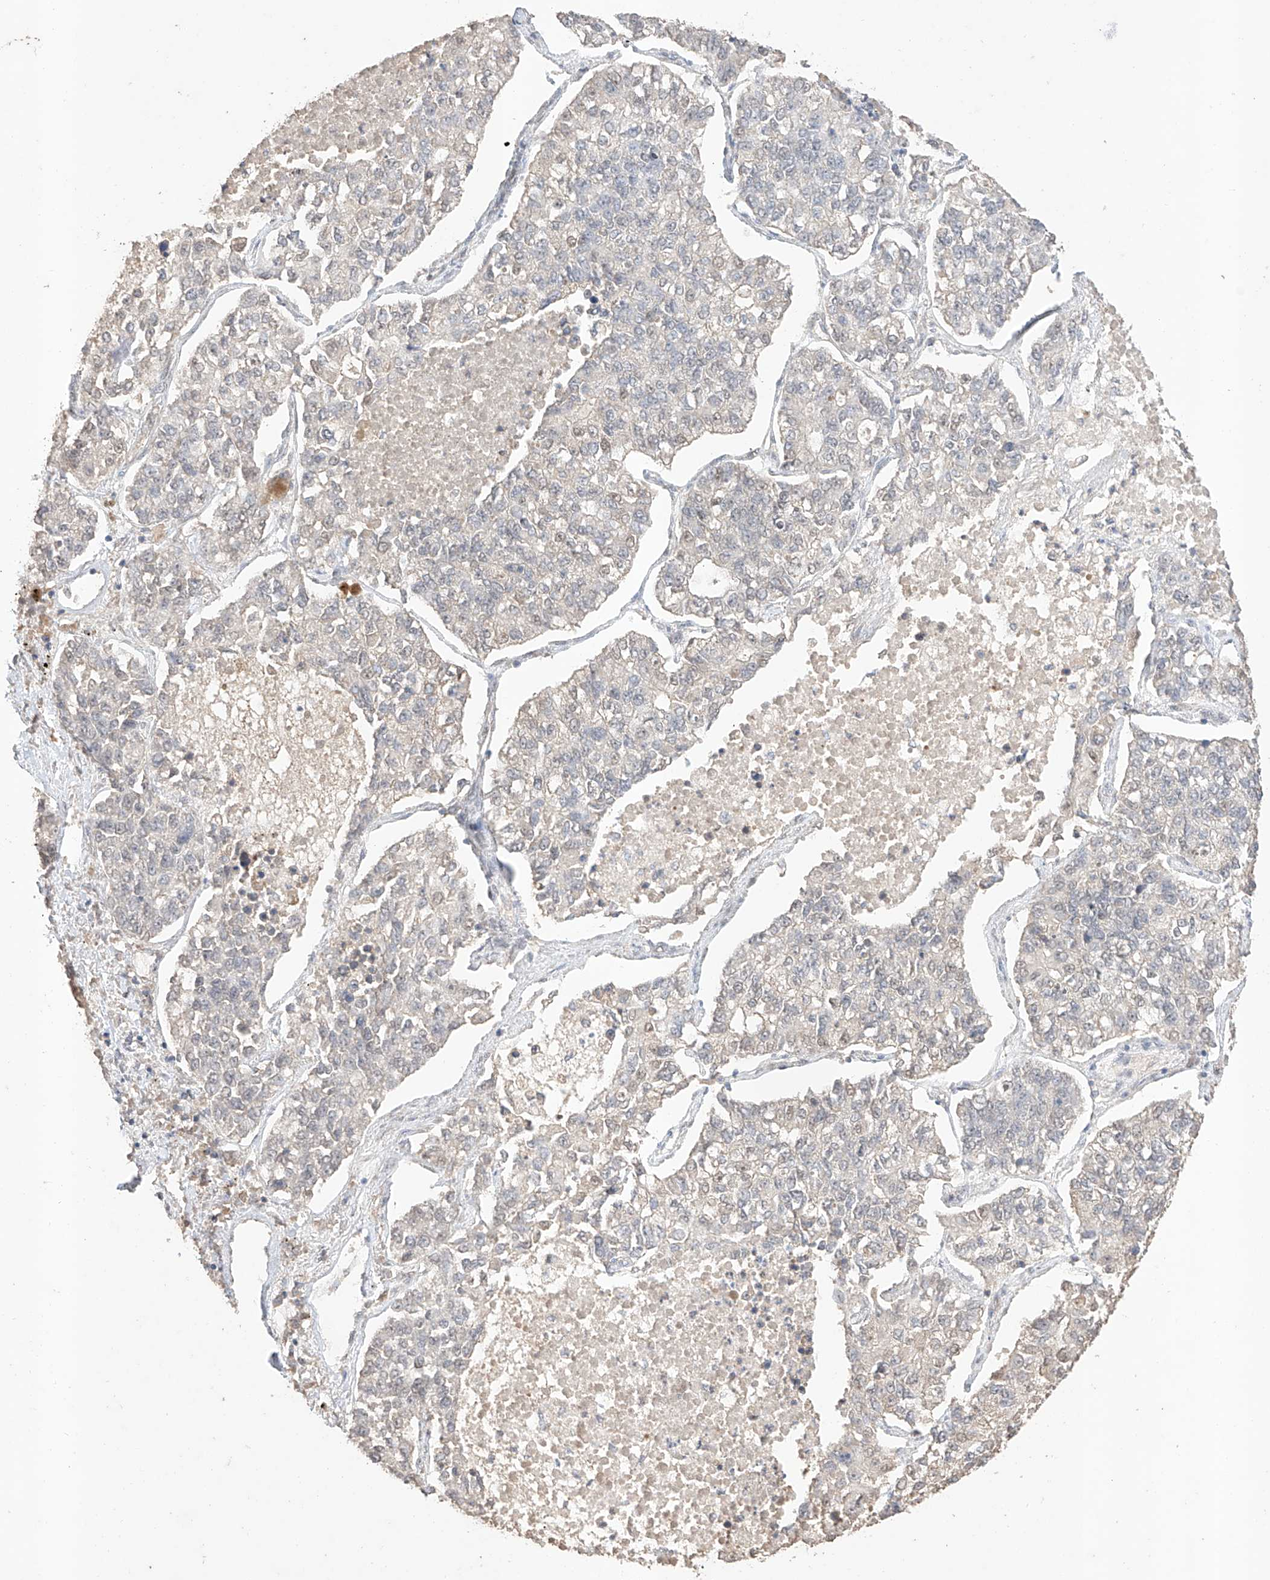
{"staining": {"intensity": "weak", "quantity": "<25%", "location": "nuclear"}, "tissue": "lung cancer", "cell_type": "Tumor cells", "image_type": "cancer", "snomed": [{"axis": "morphology", "description": "Adenocarcinoma, NOS"}, {"axis": "topography", "description": "Lung"}], "caption": "This is a micrograph of IHC staining of lung cancer, which shows no expression in tumor cells.", "gene": "APIP", "patient": {"sex": "male", "age": 49}}